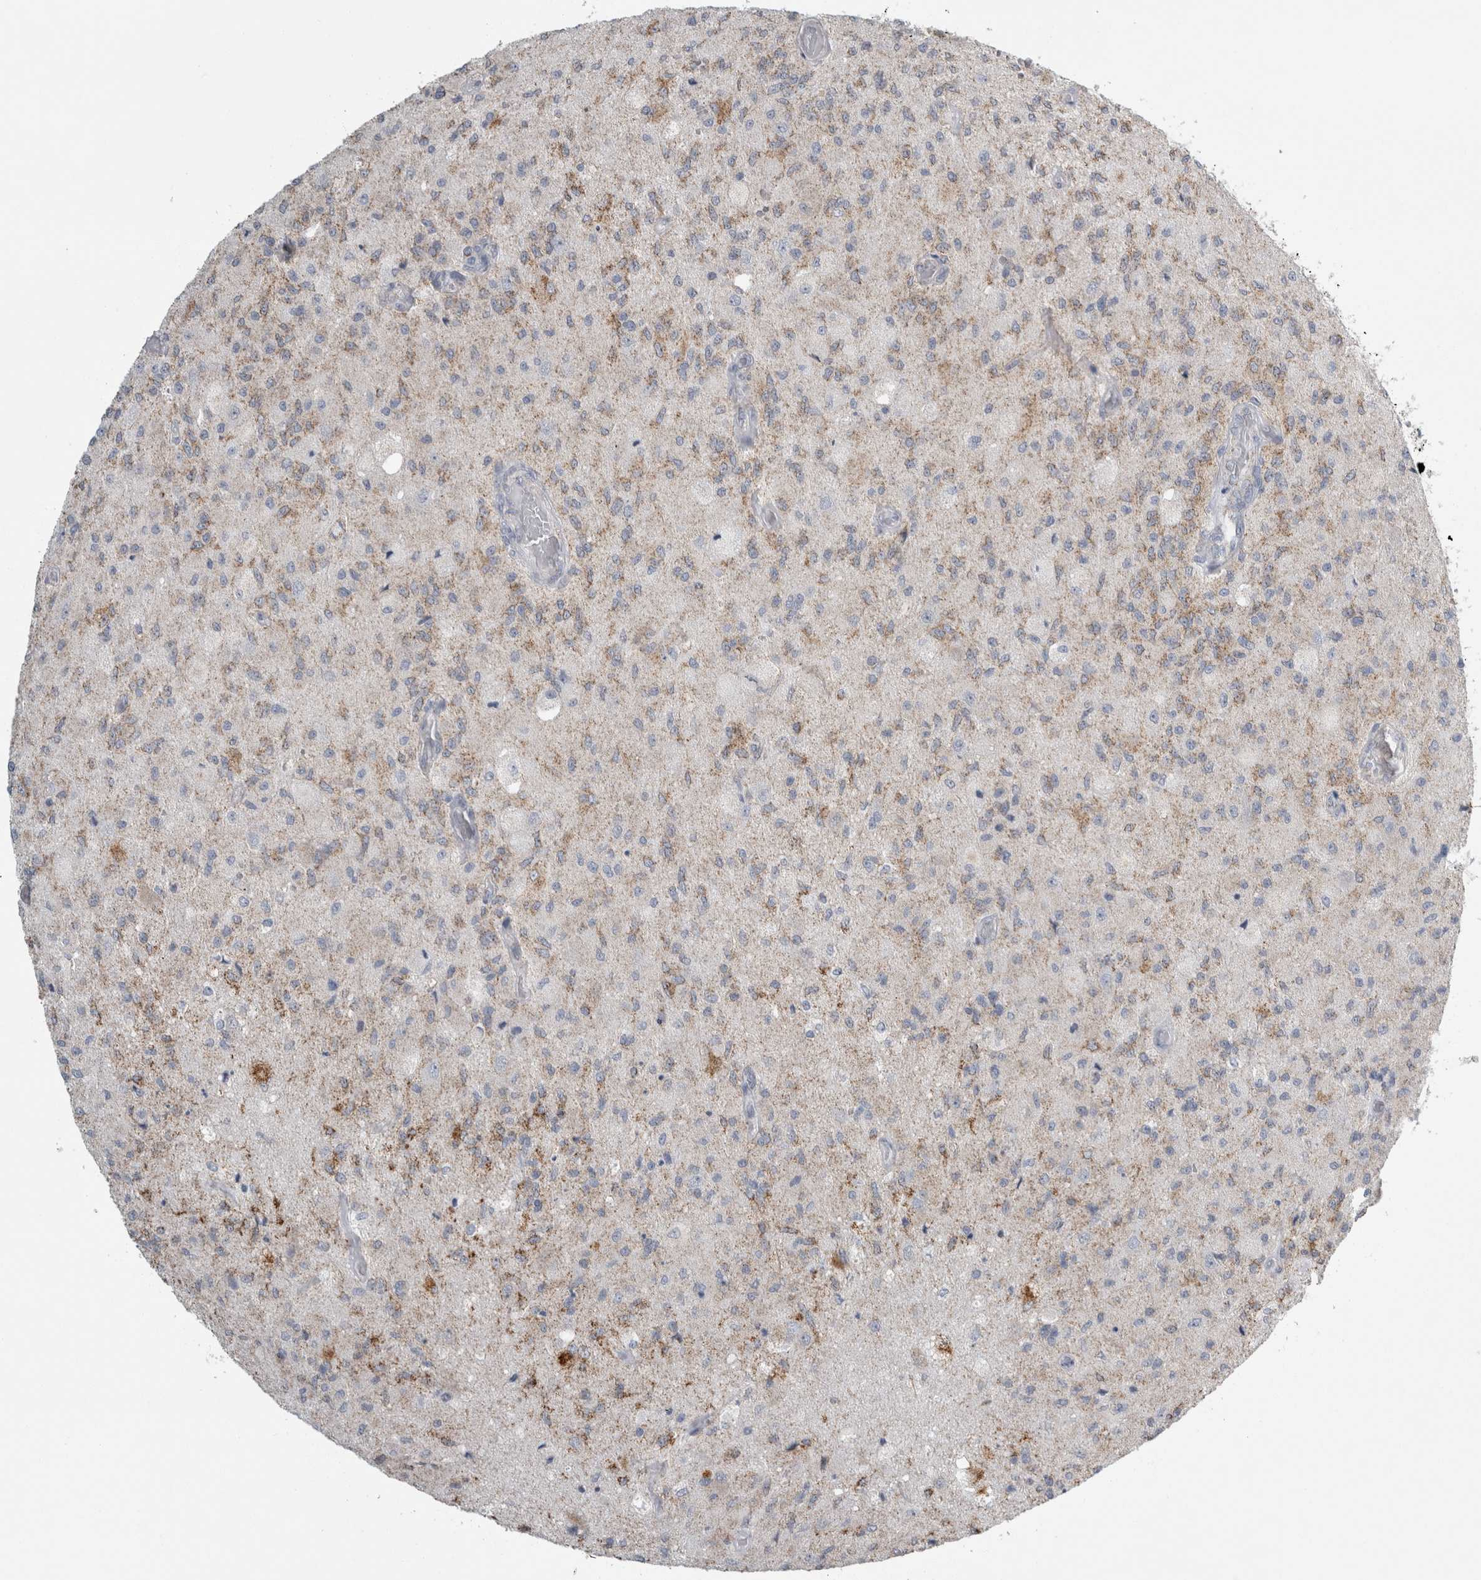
{"staining": {"intensity": "weak", "quantity": ">75%", "location": "cytoplasmic/membranous"}, "tissue": "glioma", "cell_type": "Tumor cells", "image_type": "cancer", "snomed": [{"axis": "morphology", "description": "Normal tissue, NOS"}, {"axis": "morphology", "description": "Glioma, malignant, High grade"}, {"axis": "topography", "description": "Cerebral cortex"}], "caption": "Protein expression analysis of human malignant high-grade glioma reveals weak cytoplasmic/membranous expression in about >75% of tumor cells.", "gene": "PLIN1", "patient": {"sex": "male", "age": 77}}